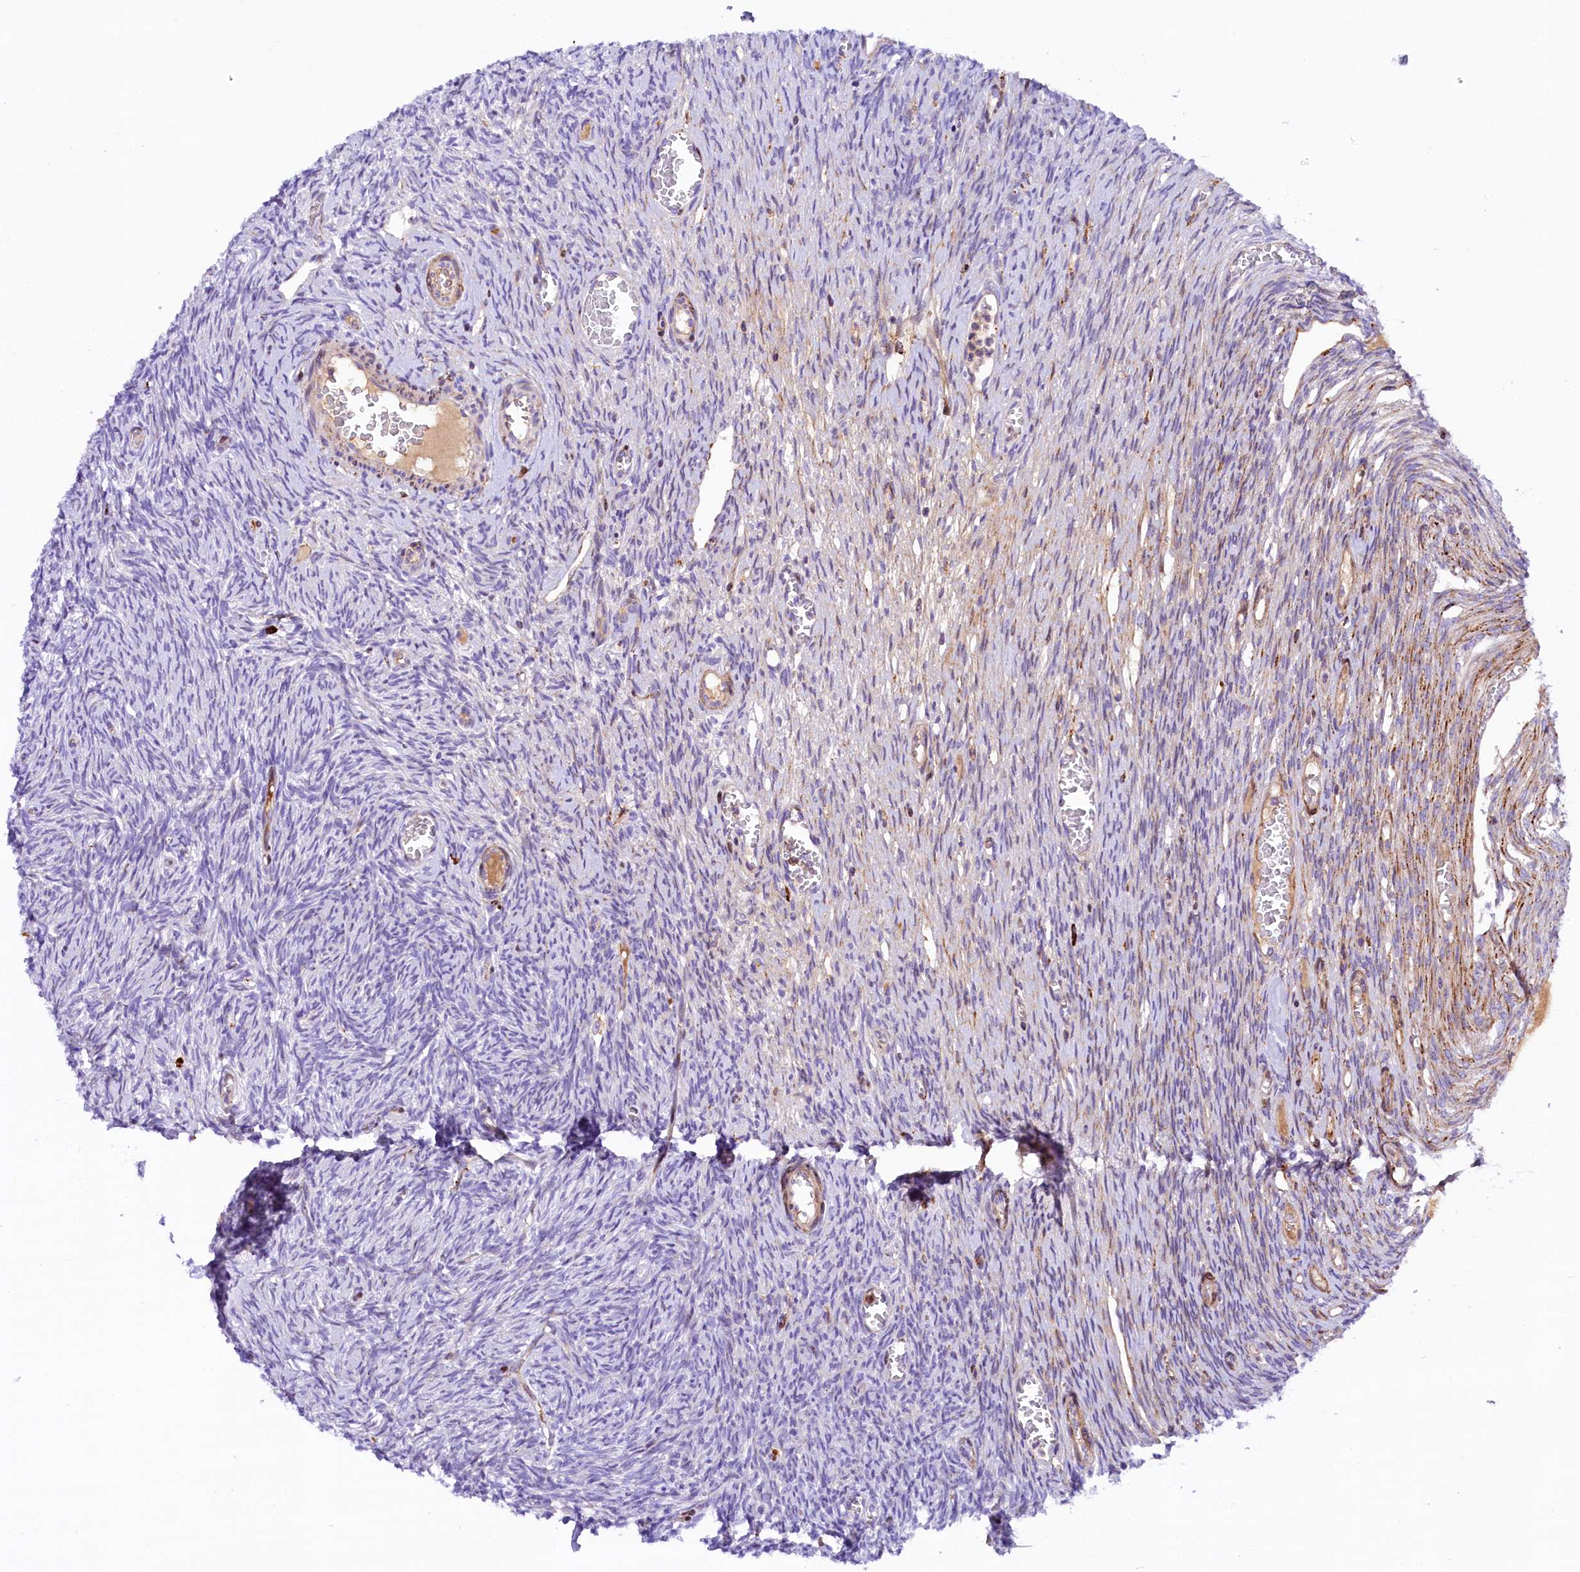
{"staining": {"intensity": "weak", "quantity": ">75%", "location": "cytoplasmic/membranous"}, "tissue": "ovary", "cell_type": "Follicle cells", "image_type": "normal", "snomed": [{"axis": "morphology", "description": "Normal tissue, NOS"}, {"axis": "topography", "description": "Ovary"}], "caption": "Protein expression analysis of normal ovary demonstrates weak cytoplasmic/membranous staining in about >75% of follicle cells.", "gene": "CMTR2", "patient": {"sex": "female", "age": 44}}